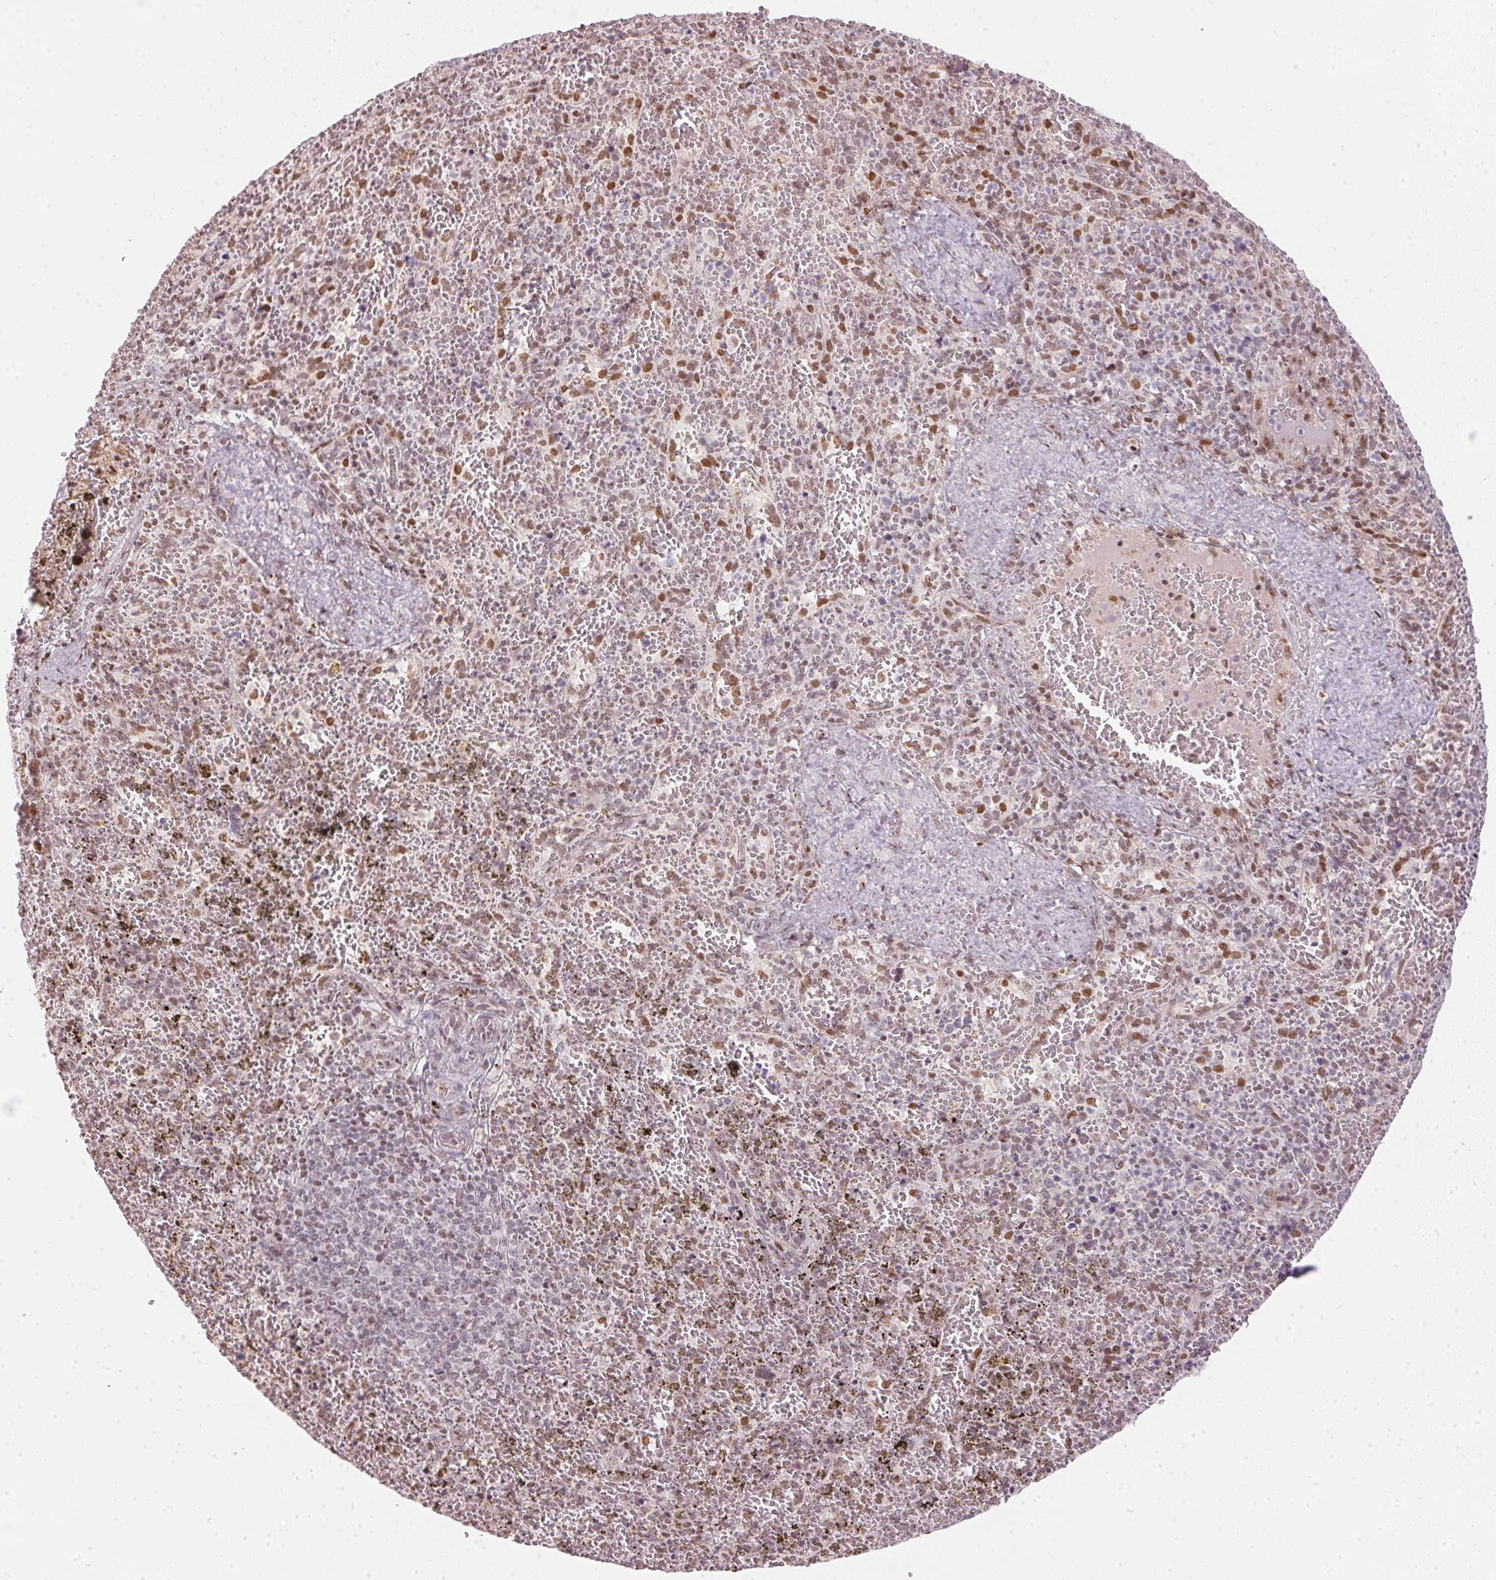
{"staining": {"intensity": "weak", "quantity": "25%-75%", "location": "nuclear"}, "tissue": "spleen", "cell_type": "Cells in red pulp", "image_type": "normal", "snomed": [{"axis": "morphology", "description": "Normal tissue, NOS"}, {"axis": "topography", "description": "Spleen"}], "caption": "High-power microscopy captured an immunohistochemistry (IHC) micrograph of normal spleen, revealing weak nuclear positivity in about 25%-75% of cells in red pulp. The protein is stained brown, and the nuclei are stained in blue (DAB (3,3'-diaminobenzidine) IHC with brightfield microscopy, high magnification).", "gene": "KAT6A", "patient": {"sex": "female", "age": 50}}